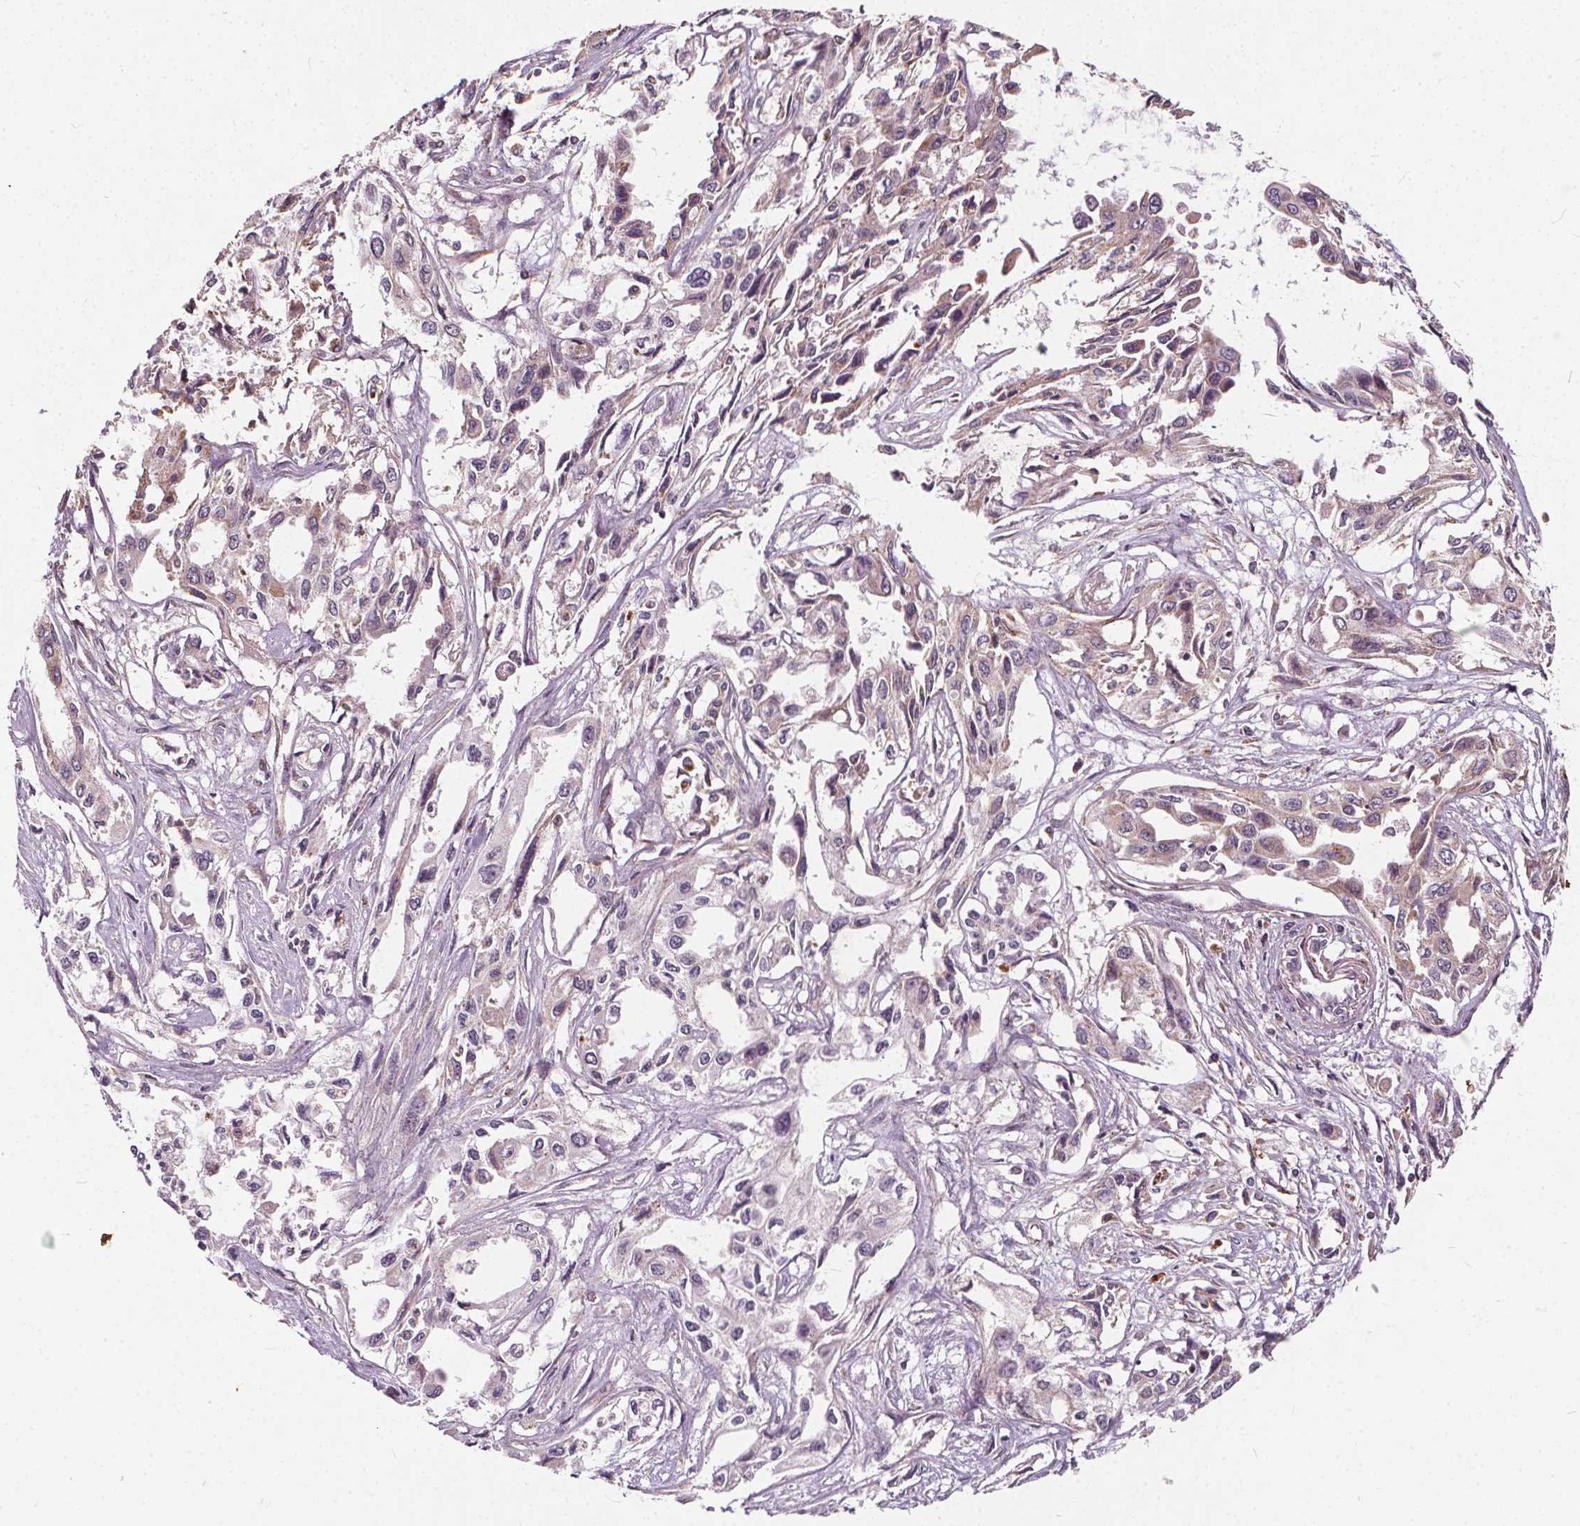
{"staining": {"intensity": "weak", "quantity": "<25%", "location": "cytoplasmic/membranous"}, "tissue": "pancreatic cancer", "cell_type": "Tumor cells", "image_type": "cancer", "snomed": [{"axis": "morphology", "description": "Adenocarcinoma, NOS"}, {"axis": "topography", "description": "Pancreas"}], "caption": "Immunohistochemistry (IHC) photomicrograph of pancreatic cancer stained for a protein (brown), which shows no positivity in tumor cells.", "gene": "ORAI2", "patient": {"sex": "female", "age": 55}}